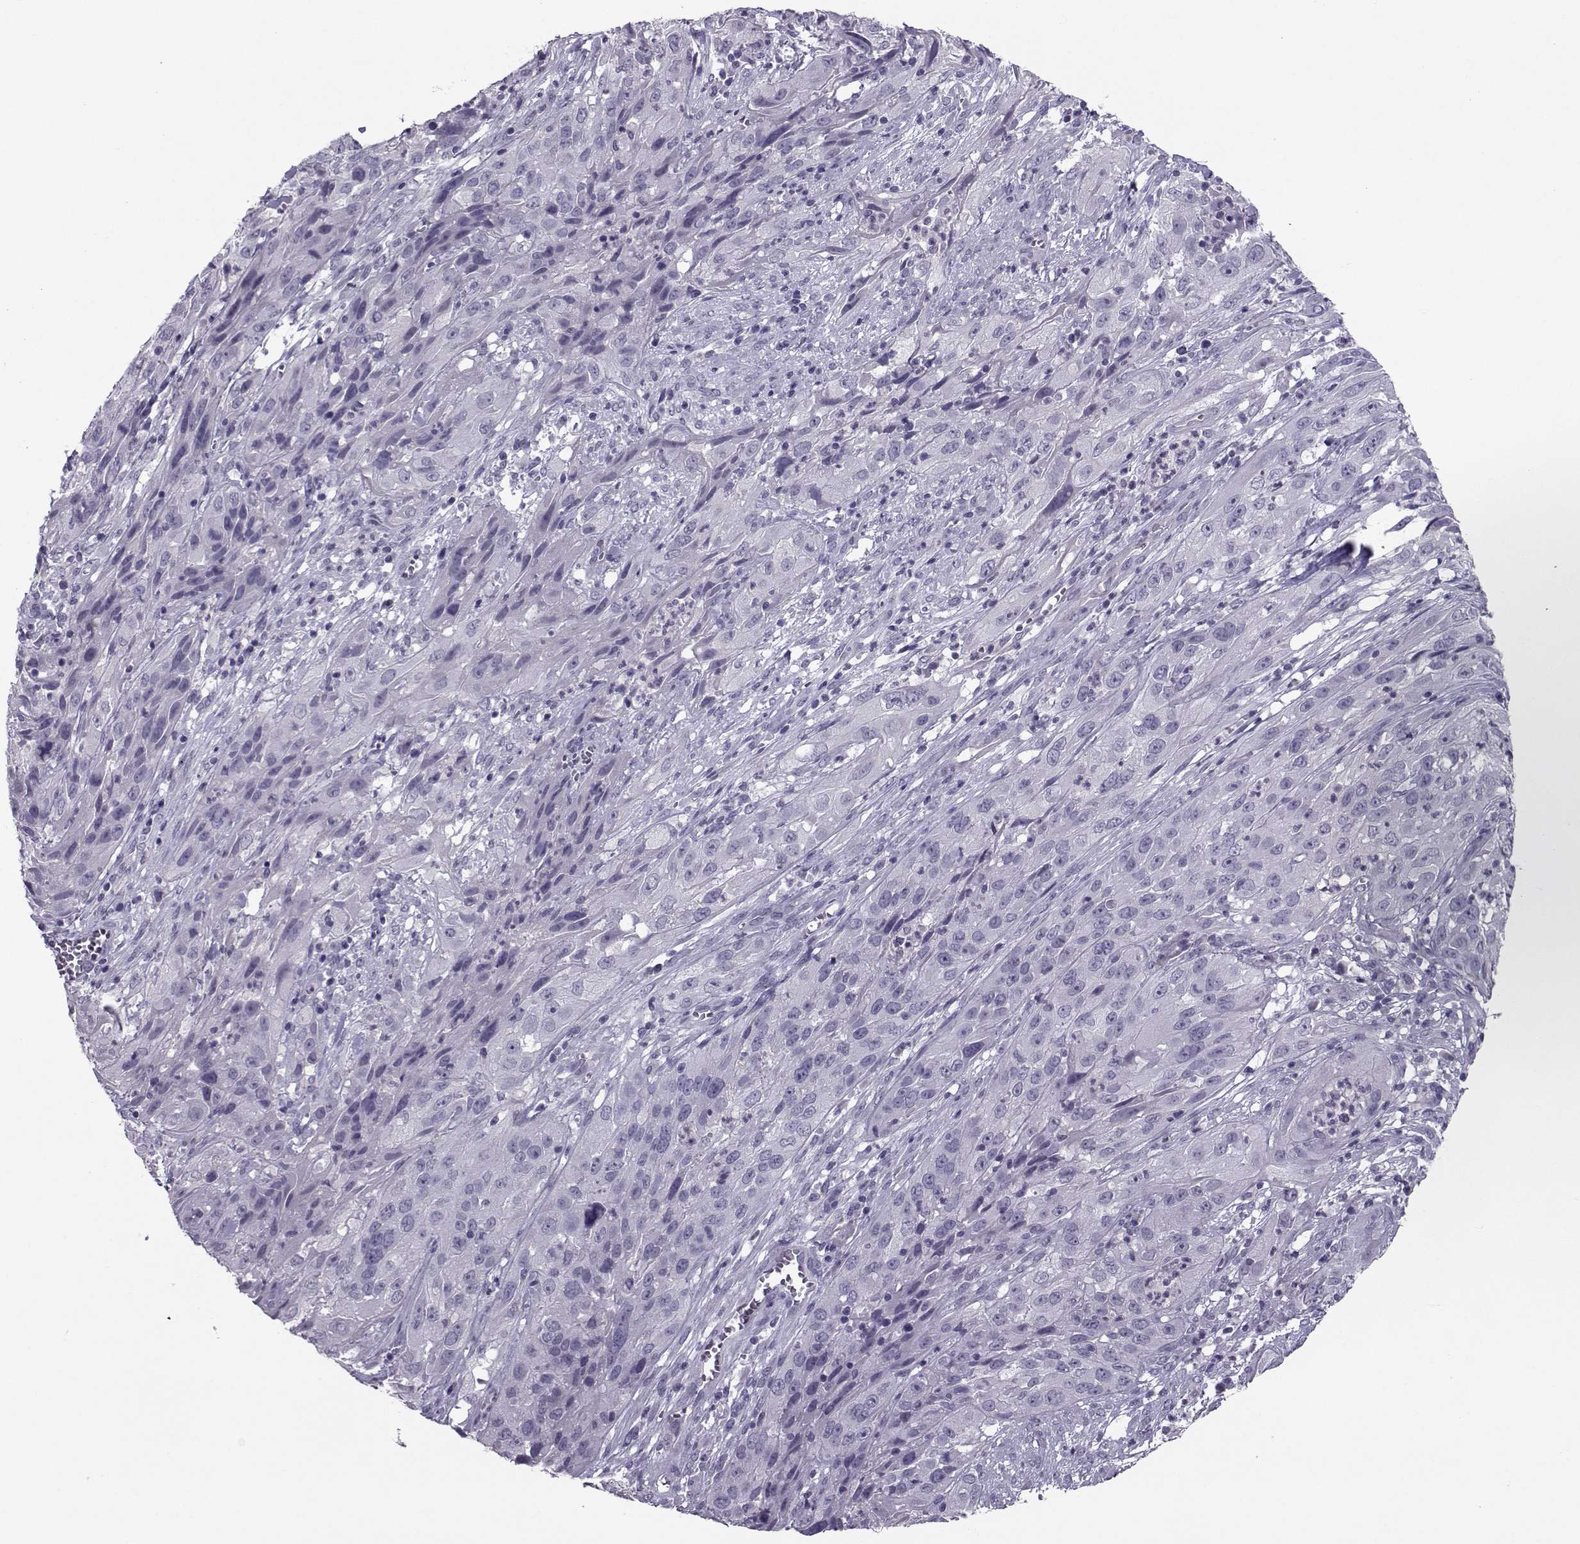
{"staining": {"intensity": "negative", "quantity": "none", "location": "none"}, "tissue": "cervical cancer", "cell_type": "Tumor cells", "image_type": "cancer", "snomed": [{"axis": "morphology", "description": "Squamous cell carcinoma, NOS"}, {"axis": "topography", "description": "Cervix"}], "caption": "Photomicrograph shows no protein staining in tumor cells of cervical cancer tissue.", "gene": "ASRGL1", "patient": {"sex": "female", "age": 32}}